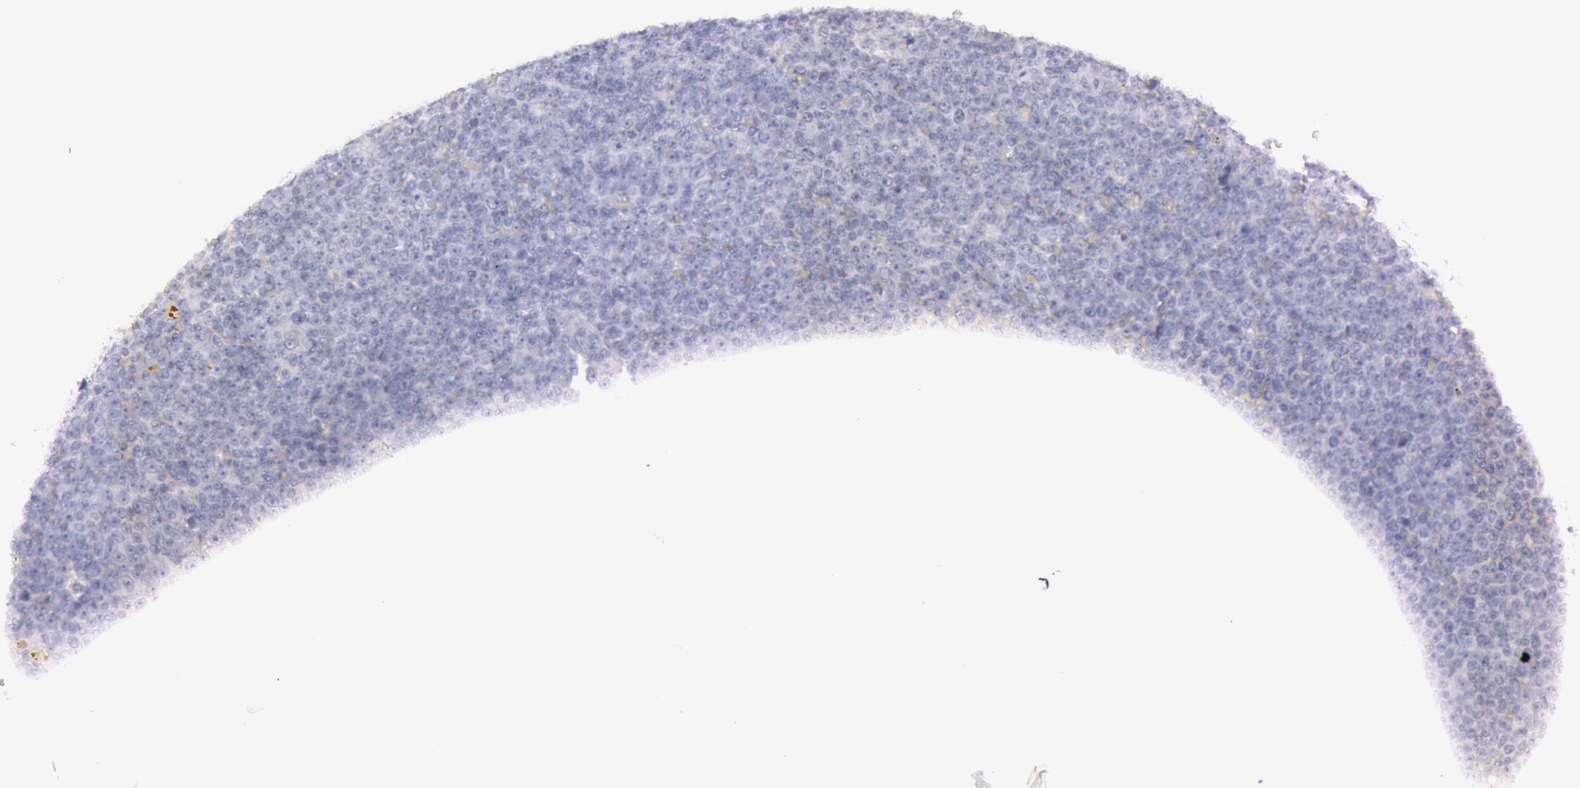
{"staining": {"intensity": "negative", "quantity": "none", "location": "none"}, "tissue": "lymphoma", "cell_type": "Tumor cells", "image_type": "cancer", "snomed": [{"axis": "morphology", "description": "Malignant lymphoma, non-Hodgkin's type, Low grade"}, {"axis": "topography", "description": "Lymph node"}], "caption": "IHC image of low-grade malignant lymphoma, non-Hodgkin's type stained for a protein (brown), which displays no positivity in tumor cells.", "gene": "S100A7", "patient": {"sex": "male", "age": 50}}